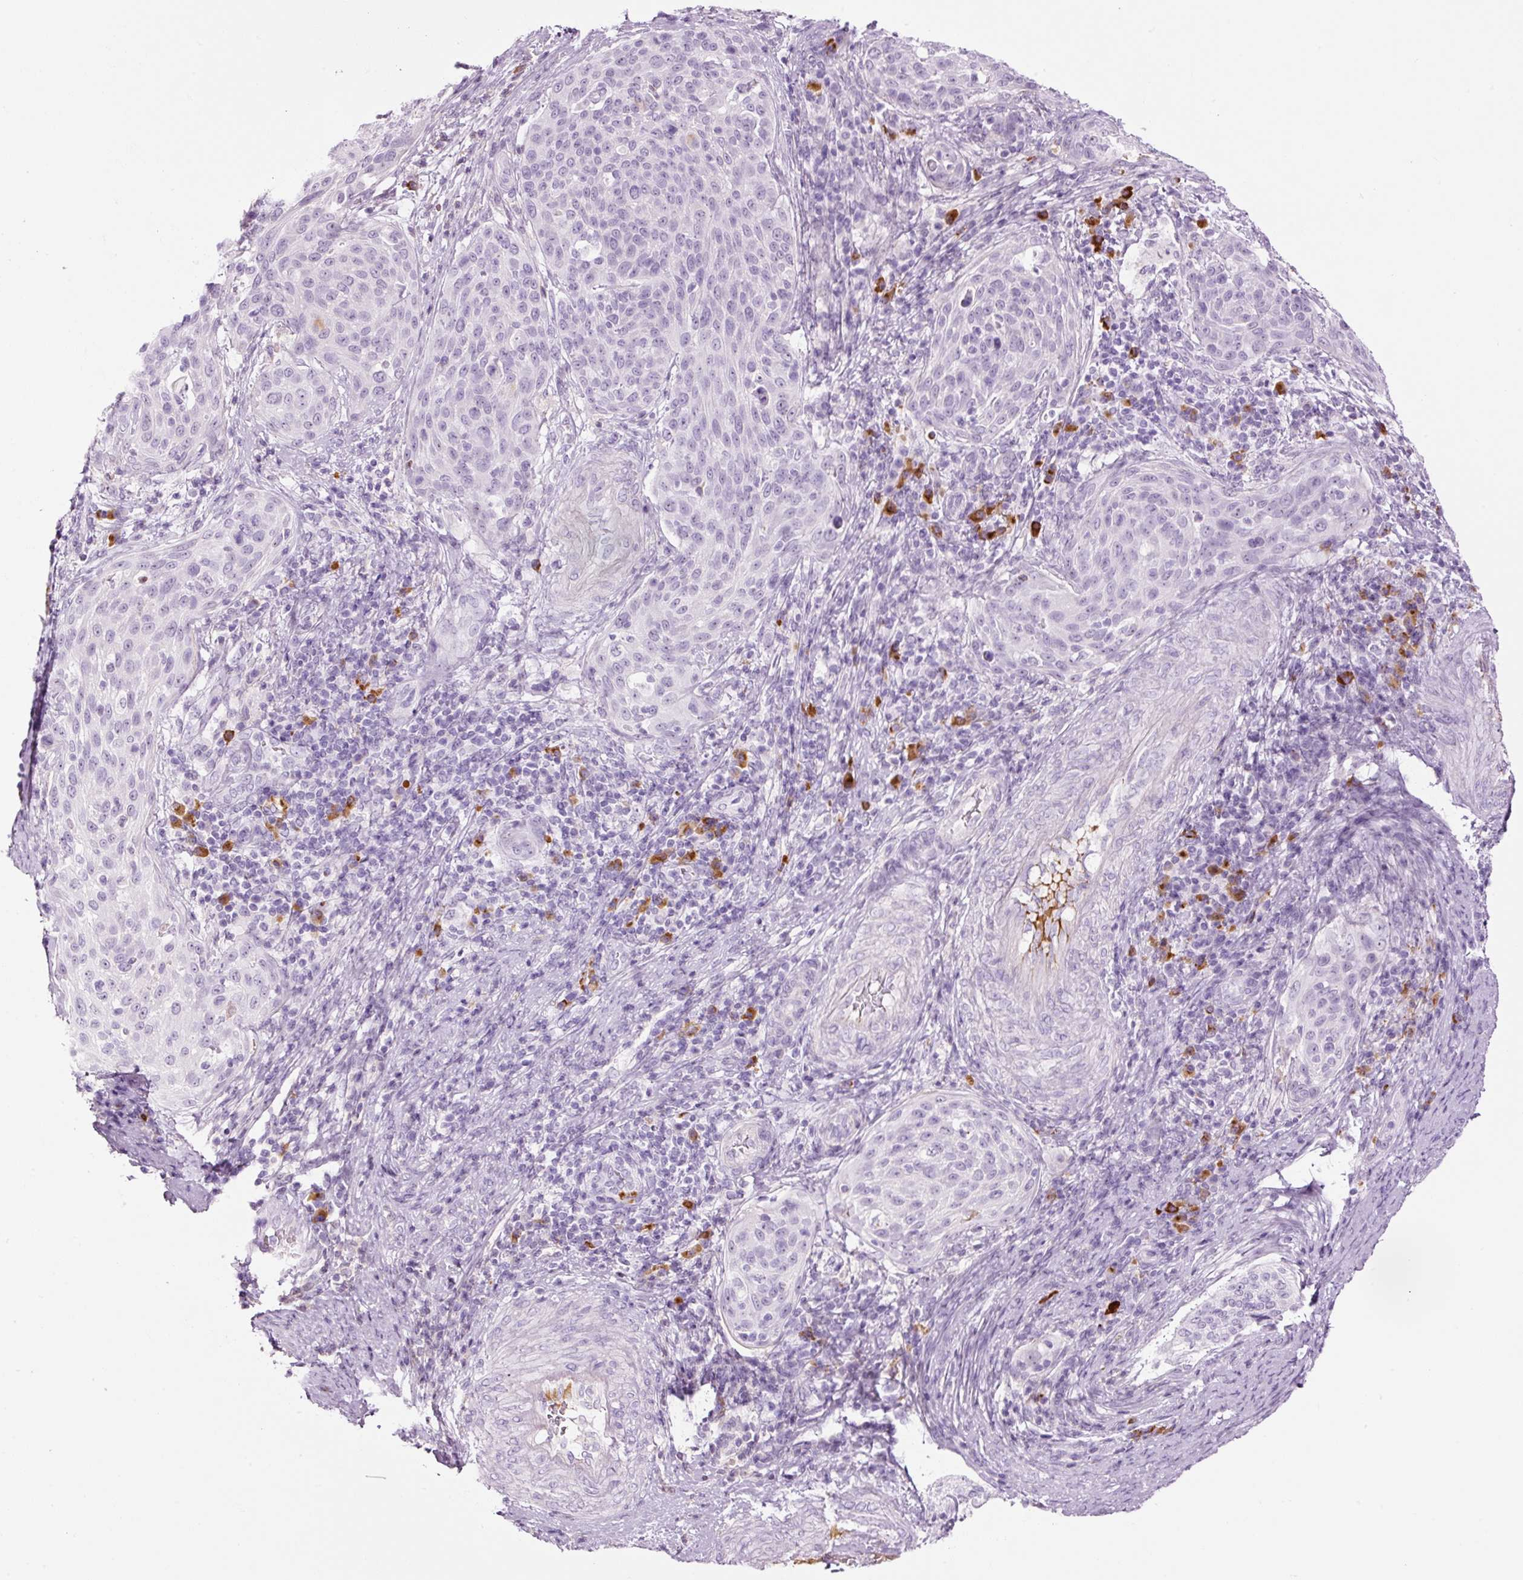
{"staining": {"intensity": "negative", "quantity": "none", "location": "none"}, "tissue": "cervical cancer", "cell_type": "Tumor cells", "image_type": "cancer", "snomed": [{"axis": "morphology", "description": "Squamous cell carcinoma, NOS"}, {"axis": "topography", "description": "Cervix"}], "caption": "IHC photomicrograph of neoplastic tissue: human cervical cancer stained with DAB (3,3'-diaminobenzidine) reveals no significant protein positivity in tumor cells.", "gene": "KLF1", "patient": {"sex": "female", "age": 31}}